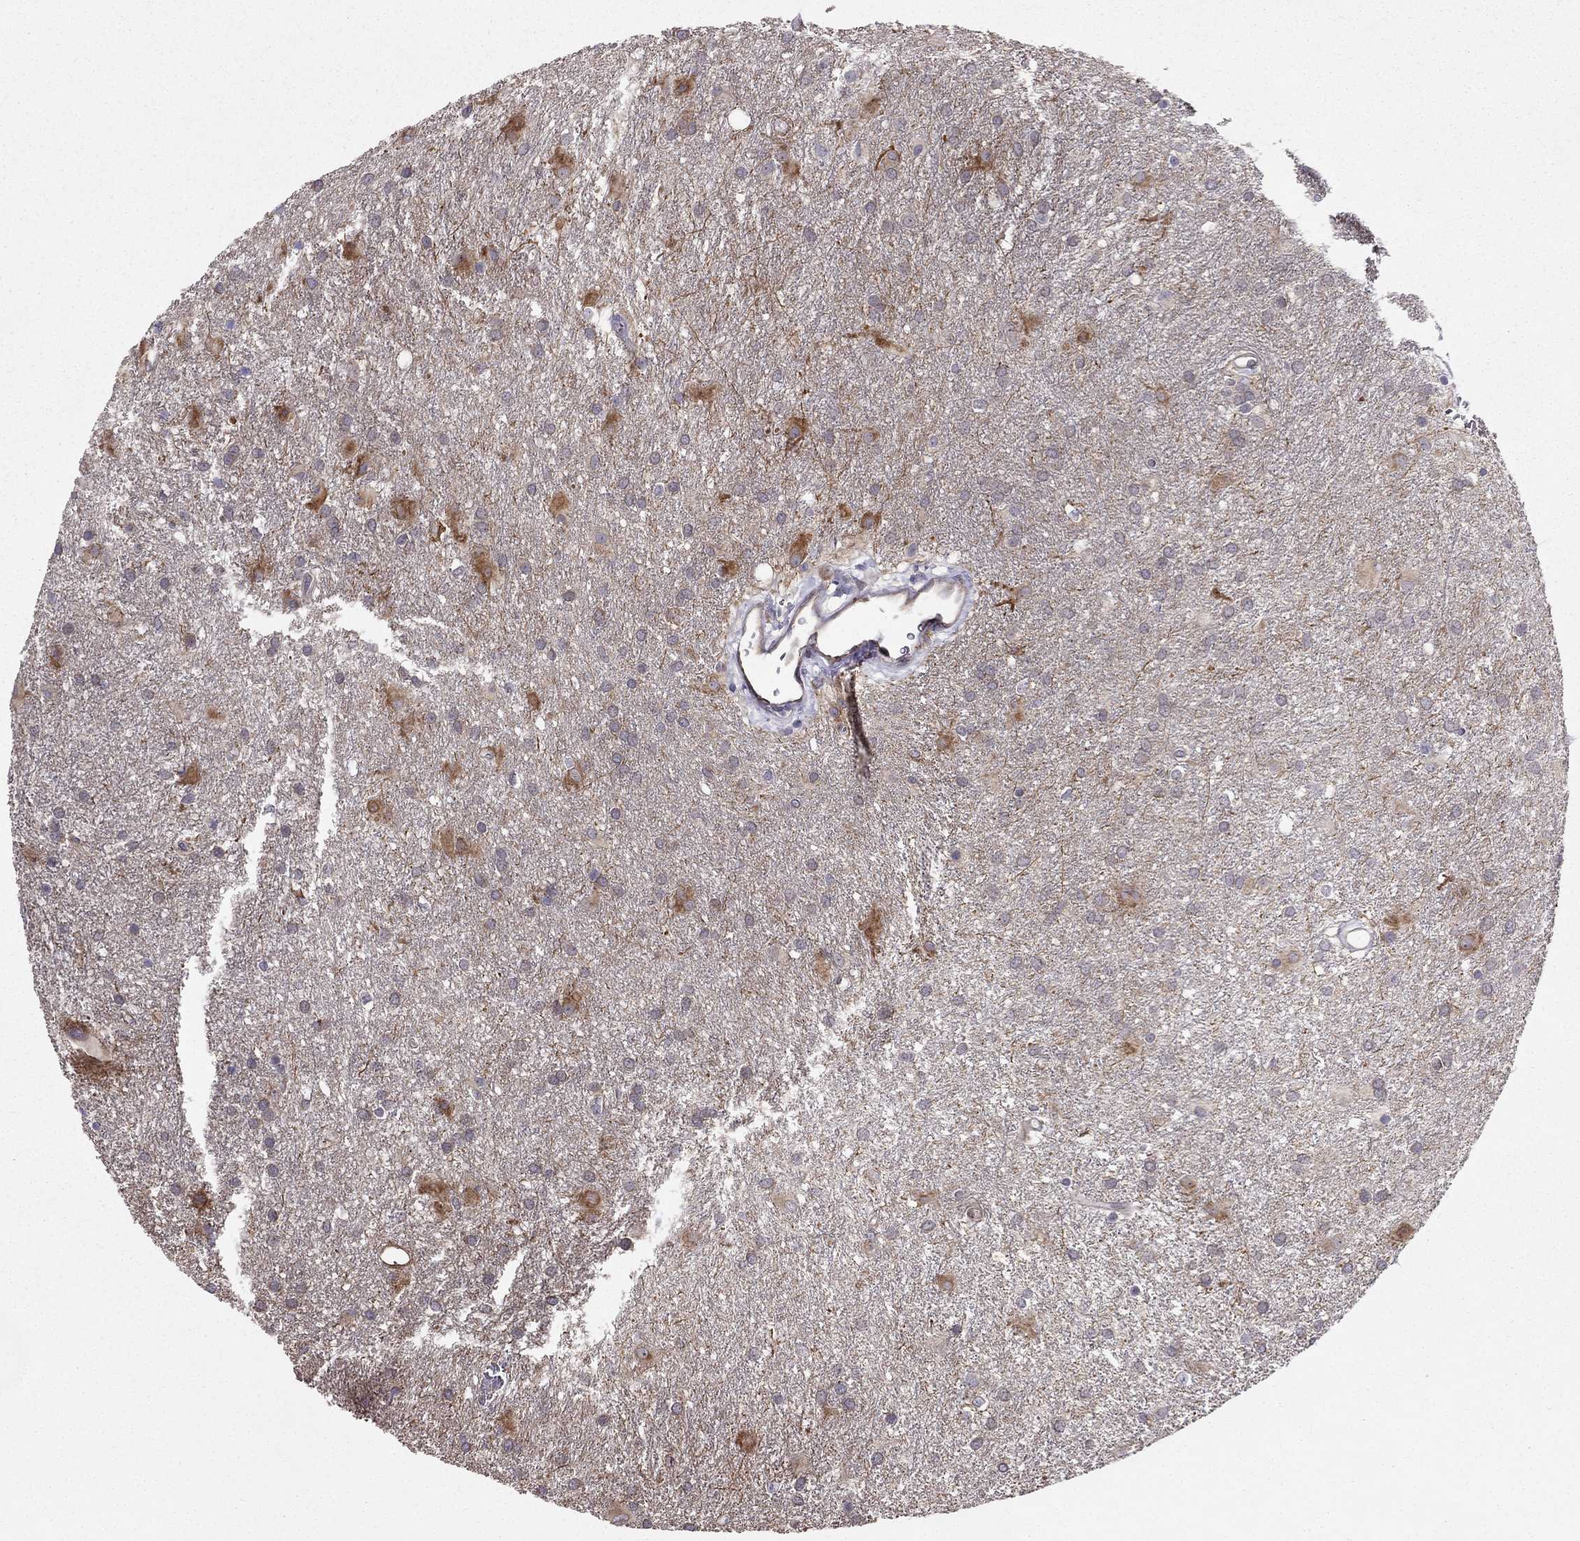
{"staining": {"intensity": "negative", "quantity": "none", "location": "none"}, "tissue": "glioma", "cell_type": "Tumor cells", "image_type": "cancer", "snomed": [{"axis": "morphology", "description": "Glioma, malignant, Low grade"}, {"axis": "topography", "description": "Brain"}], "caption": "A photomicrograph of human low-grade glioma (malignant) is negative for staining in tumor cells.", "gene": "ARHGEF28", "patient": {"sex": "male", "age": 58}}